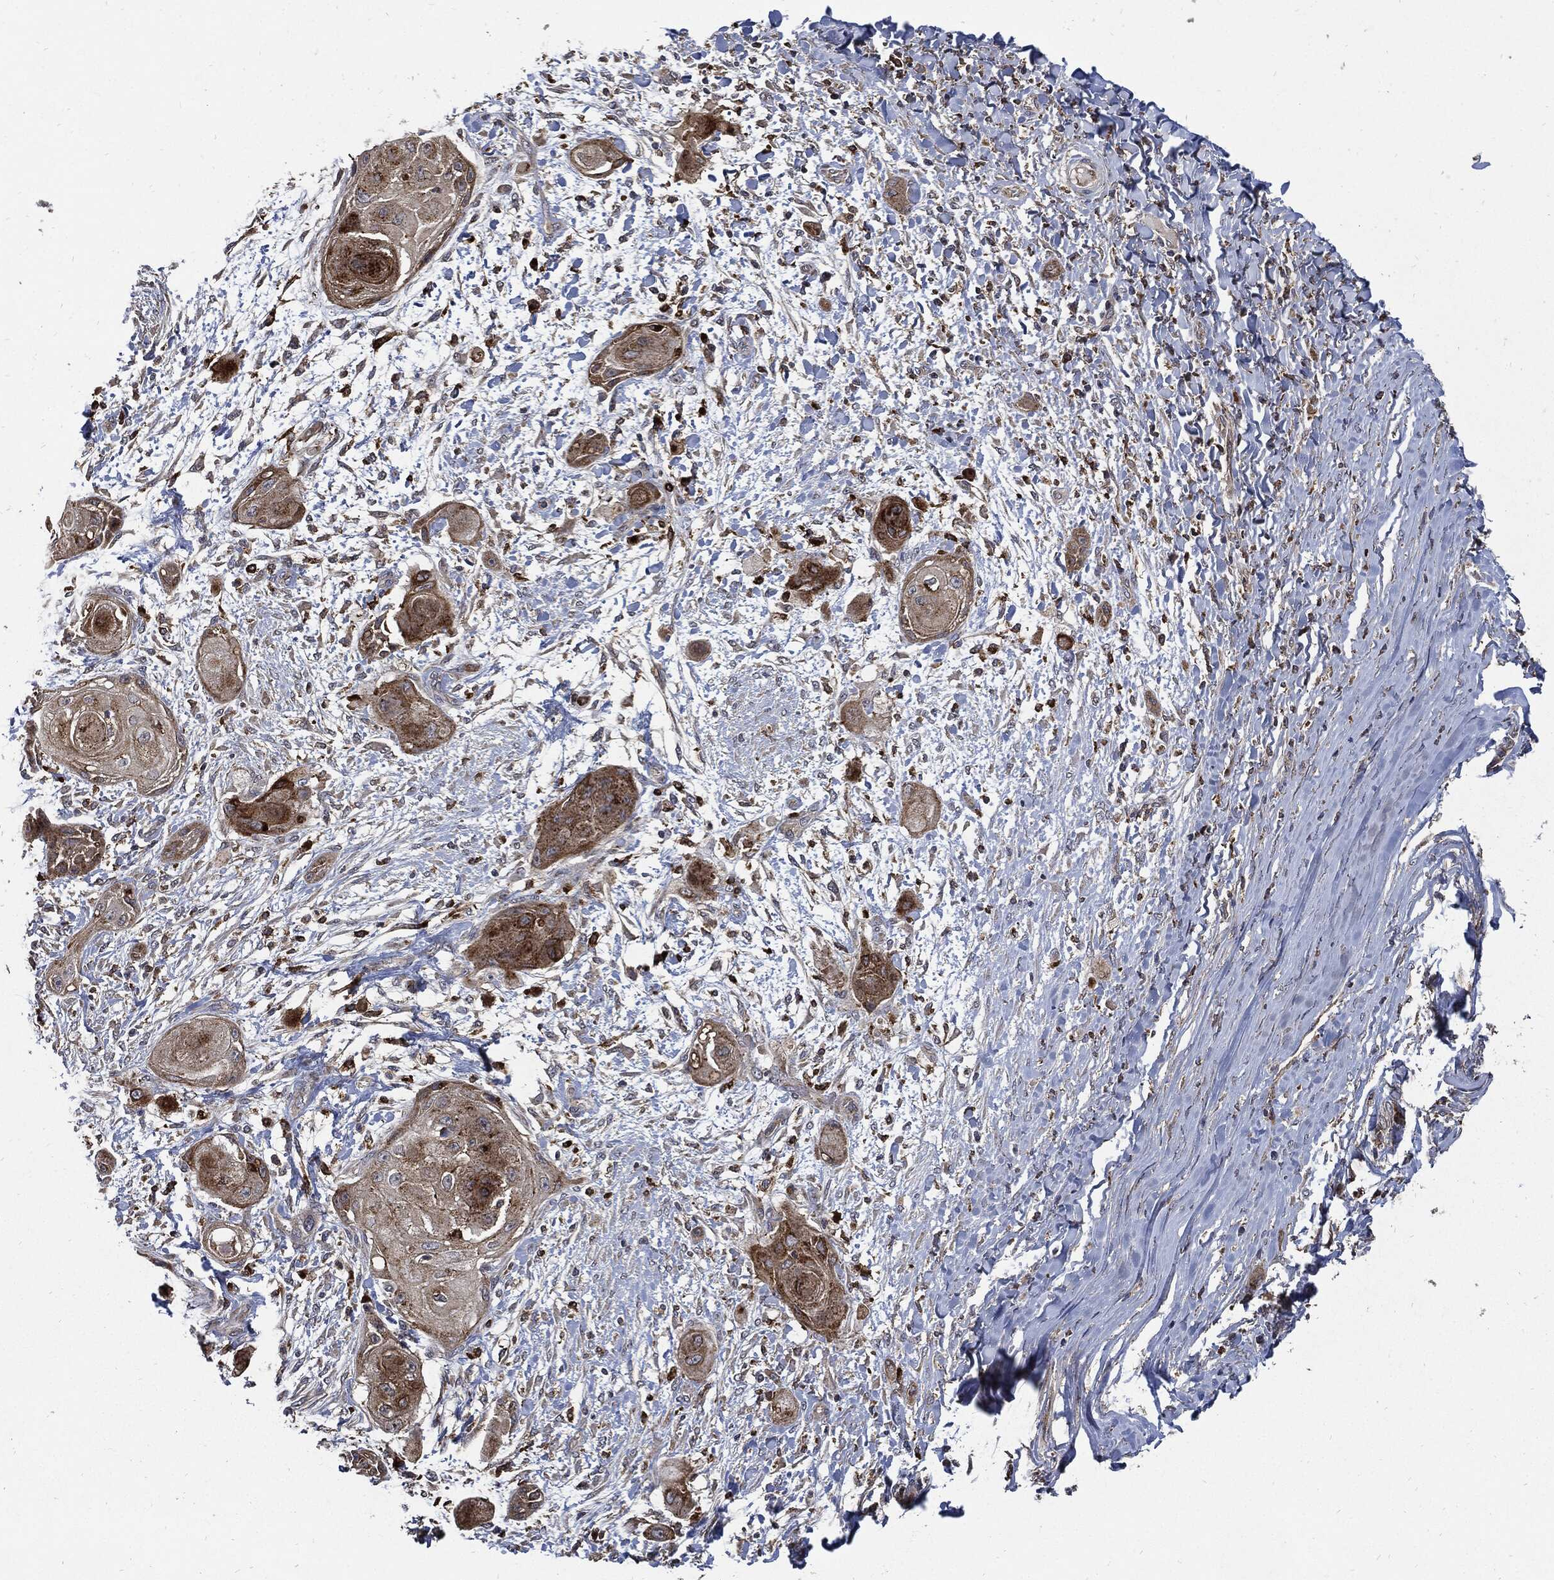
{"staining": {"intensity": "moderate", "quantity": ">75%", "location": "cytoplasmic/membranous"}, "tissue": "skin cancer", "cell_type": "Tumor cells", "image_type": "cancer", "snomed": [{"axis": "morphology", "description": "Squamous cell carcinoma, NOS"}, {"axis": "topography", "description": "Skin"}], "caption": "Immunohistochemical staining of squamous cell carcinoma (skin) displays medium levels of moderate cytoplasmic/membranous protein expression in approximately >75% of tumor cells. (DAB (3,3'-diaminobenzidine) IHC, brown staining for protein, blue staining for nuclei).", "gene": "SLC31A2", "patient": {"sex": "male", "age": 62}}